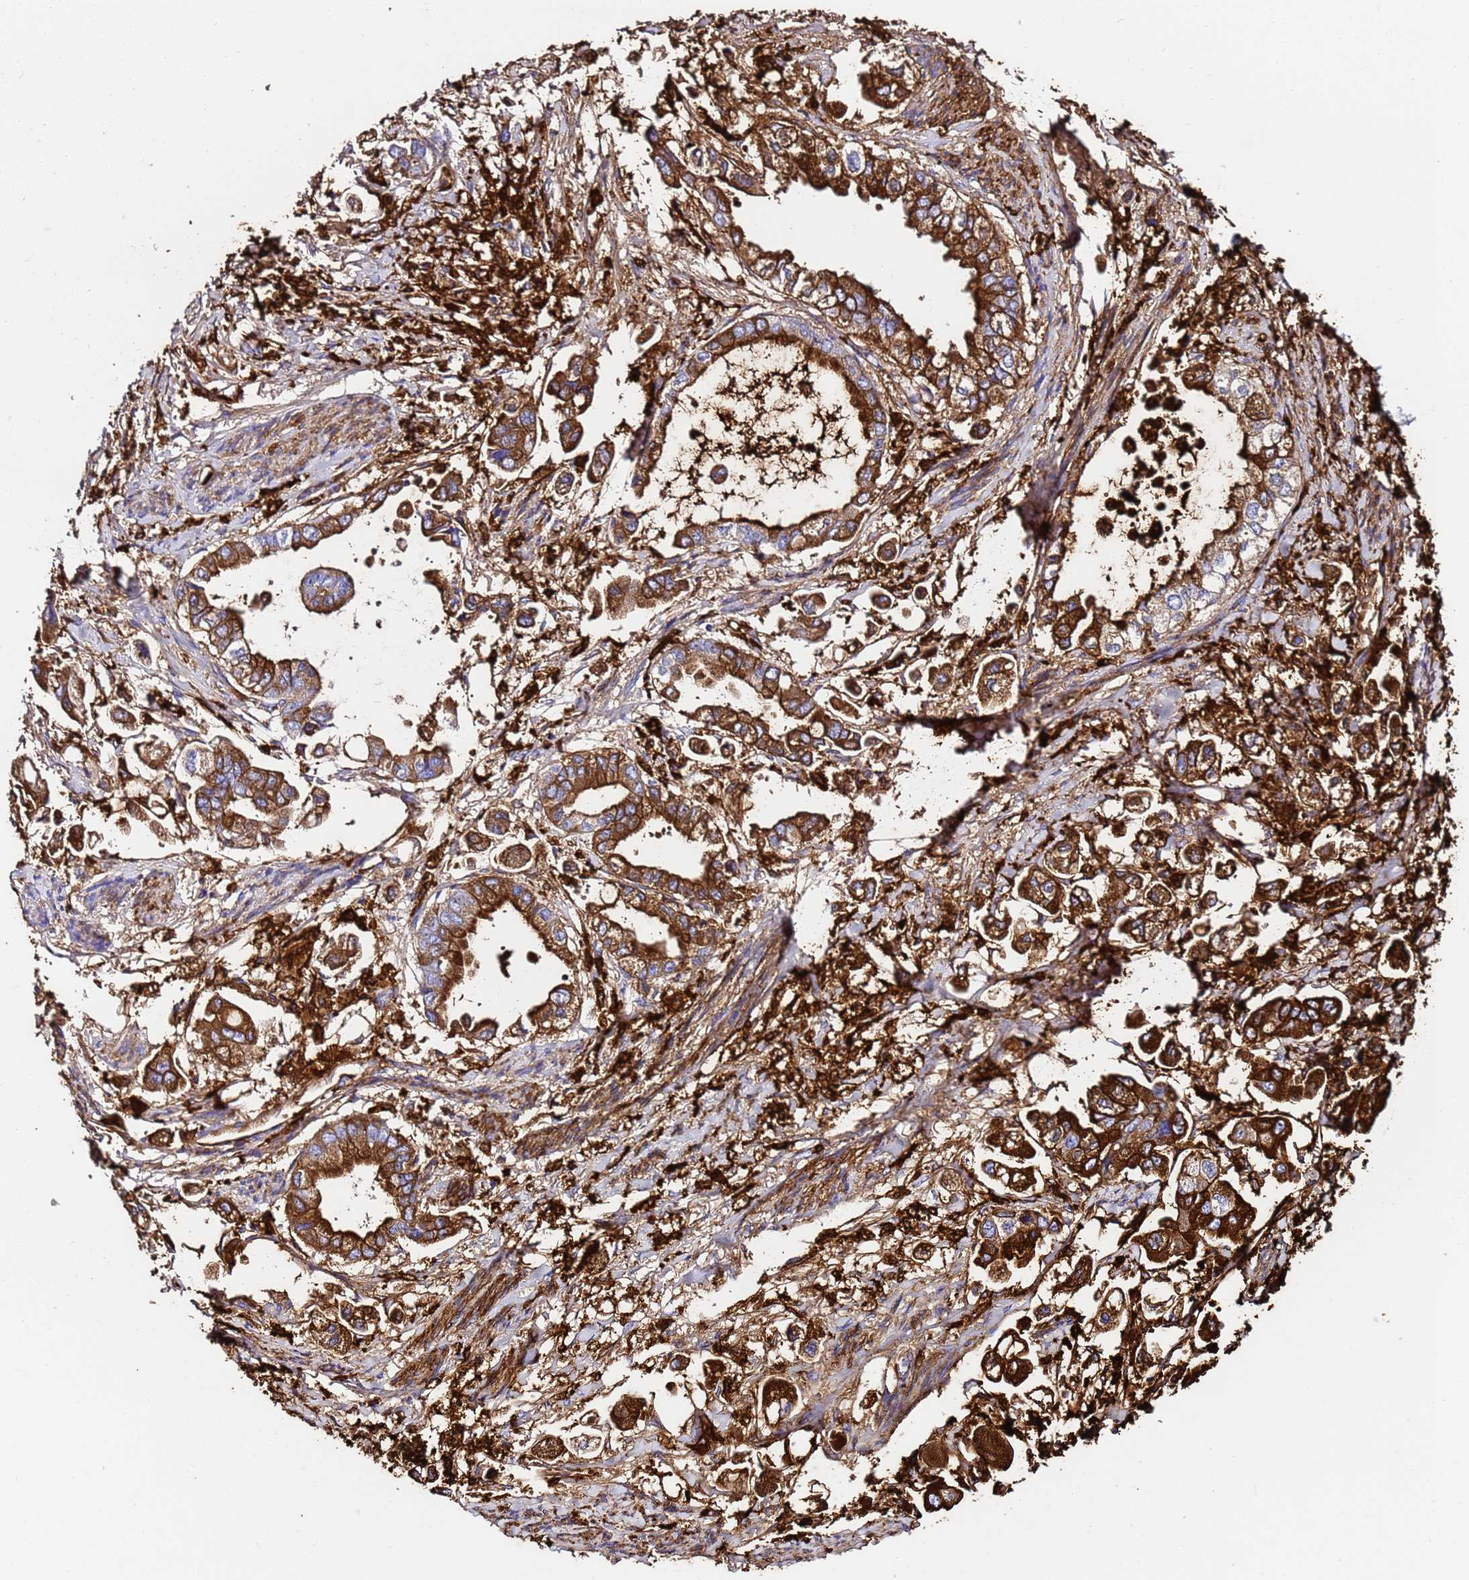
{"staining": {"intensity": "strong", "quantity": ">75%", "location": "cytoplasmic/membranous"}, "tissue": "stomach cancer", "cell_type": "Tumor cells", "image_type": "cancer", "snomed": [{"axis": "morphology", "description": "Adenocarcinoma, NOS"}, {"axis": "topography", "description": "Stomach"}], "caption": "This is an image of immunohistochemistry staining of stomach cancer (adenocarcinoma), which shows strong positivity in the cytoplasmic/membranous of tumor cells.", "gene": "FTL", "patient": {"sex": "male", "age": 62}}